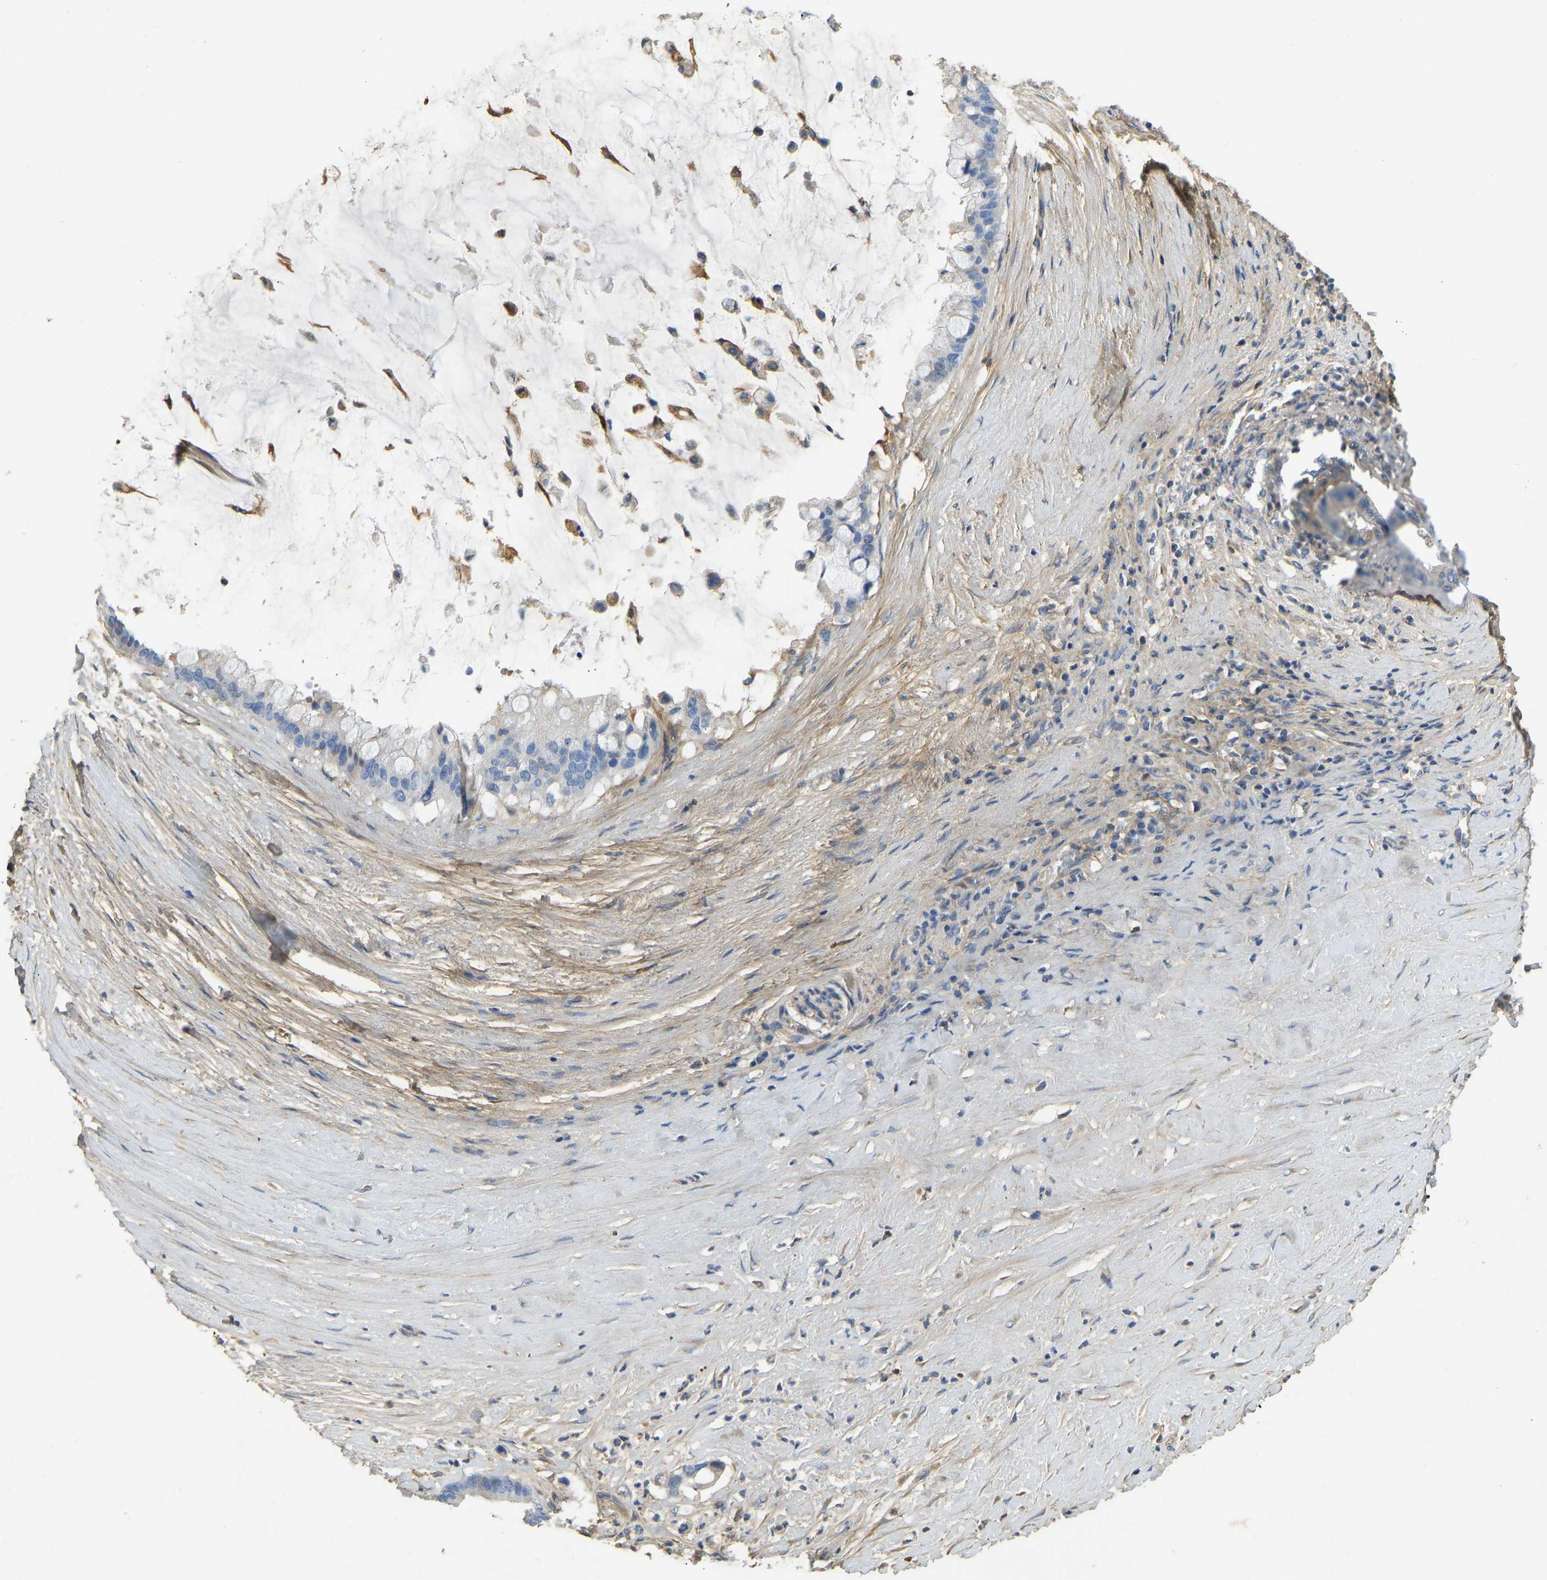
{"staining": {"intensity": "negative", "quantity": "none", "location": "none"}, "tissue": "pancreatic cancer", "cell_type": "Tumor cells", "image_type": "cancer", "snomed": [{"axis": "morphology", "description": "Adenocarcinoma, NOS"}, {"axis": "topography", "description": "Pancreas"}], "caption": "Pancreatic cancer (adenocarcinoma) was stained to show a protein in brown. There is no significant expression in tumor cells.", "gene": "TECTA", "patient": {"sex": "male", "age": 41}}